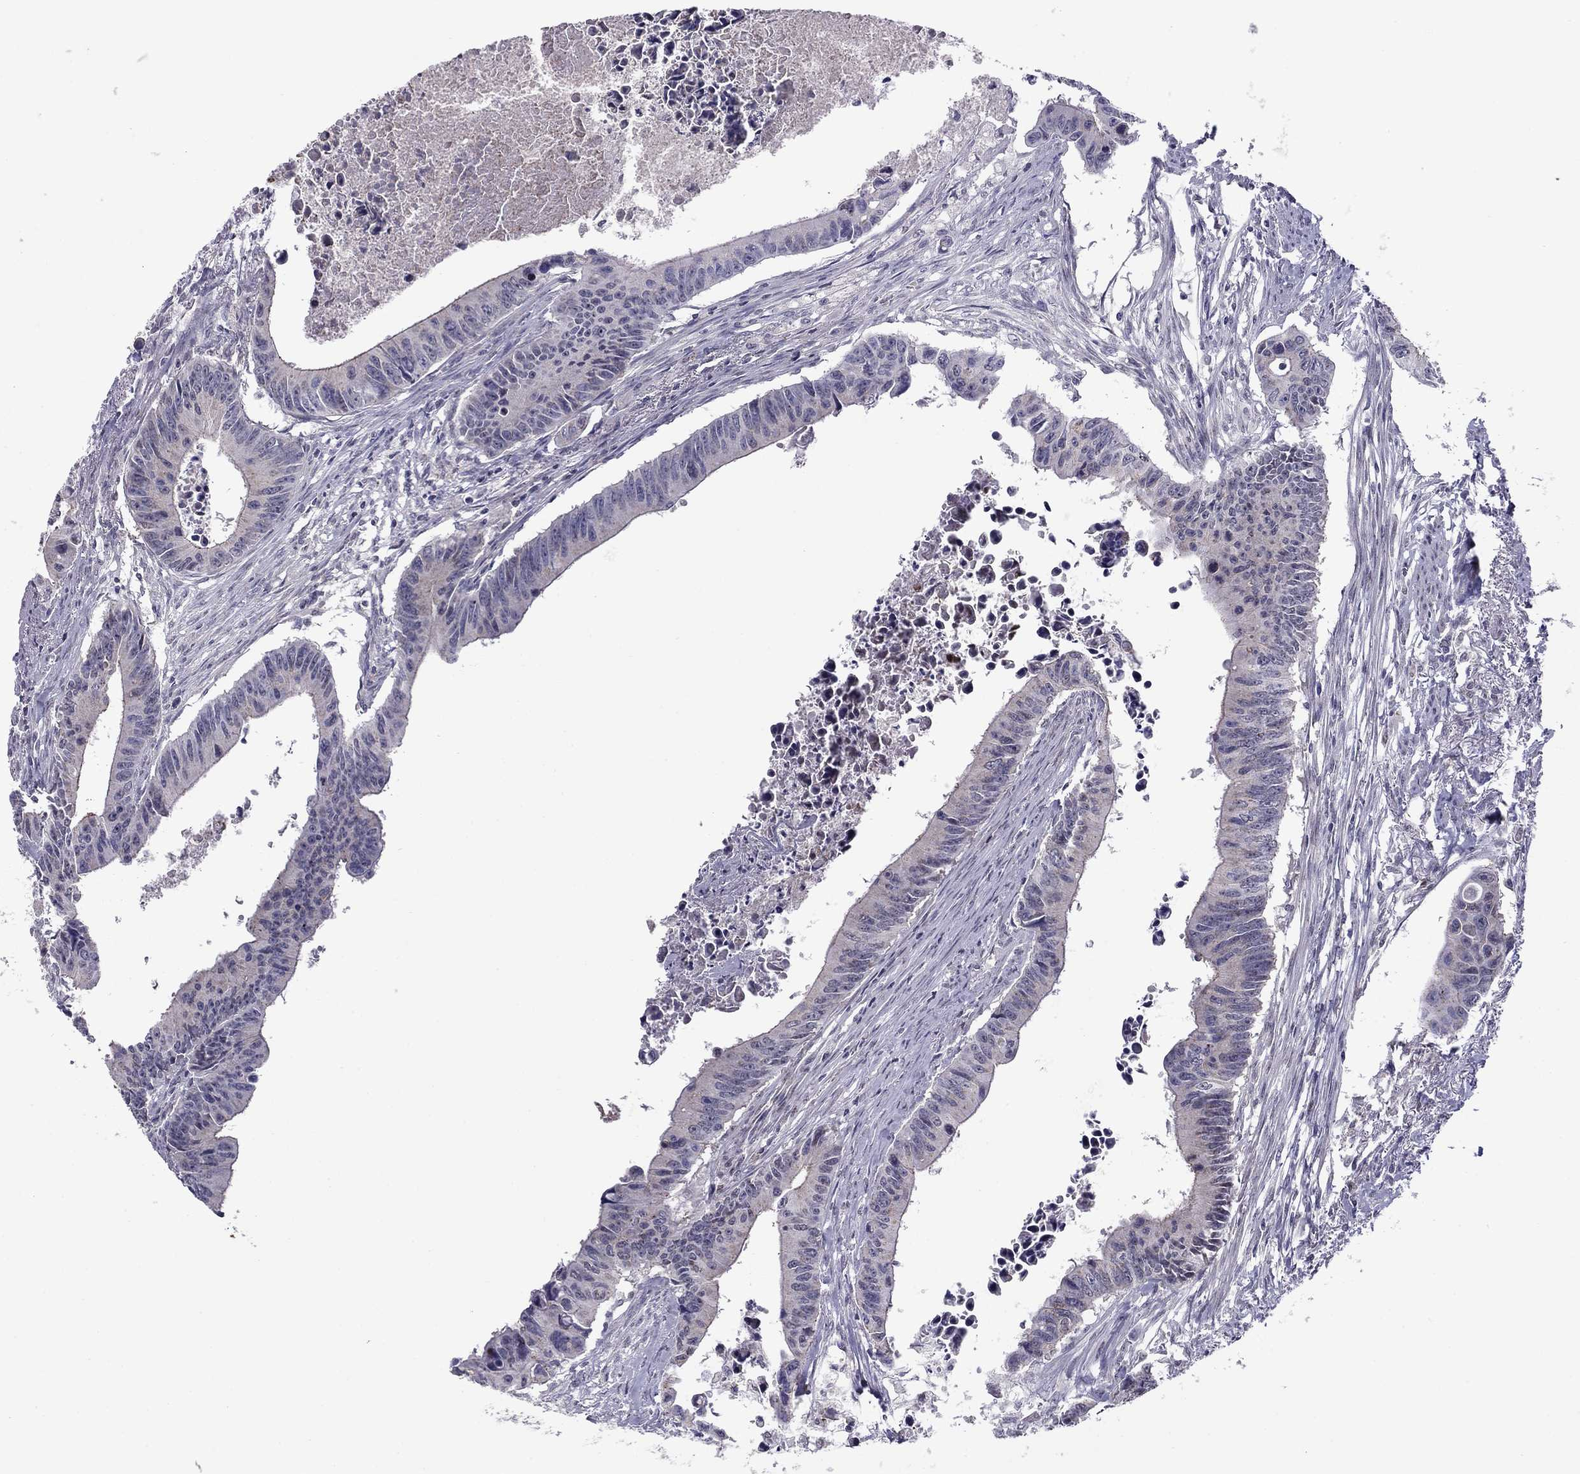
{"staining": {"intensity": "negative", "quantity": "none", "location": "none"}, "tissue": "colorectal cancer", "cell_type": "Tumor cells", "image_type": "cancer", "snomed": [{"axis": "morphology", "description": "Adenocarcinoma, NOS"}, {"axis": "topography", "description": "Colon"}], "caption": "Immunohistochemical staining of adenocarcinoma (colorectal) reveals no significant positivity in tumor cells.", "gene": "HCN1", "patient": {"sex": "female", "age": 87}}